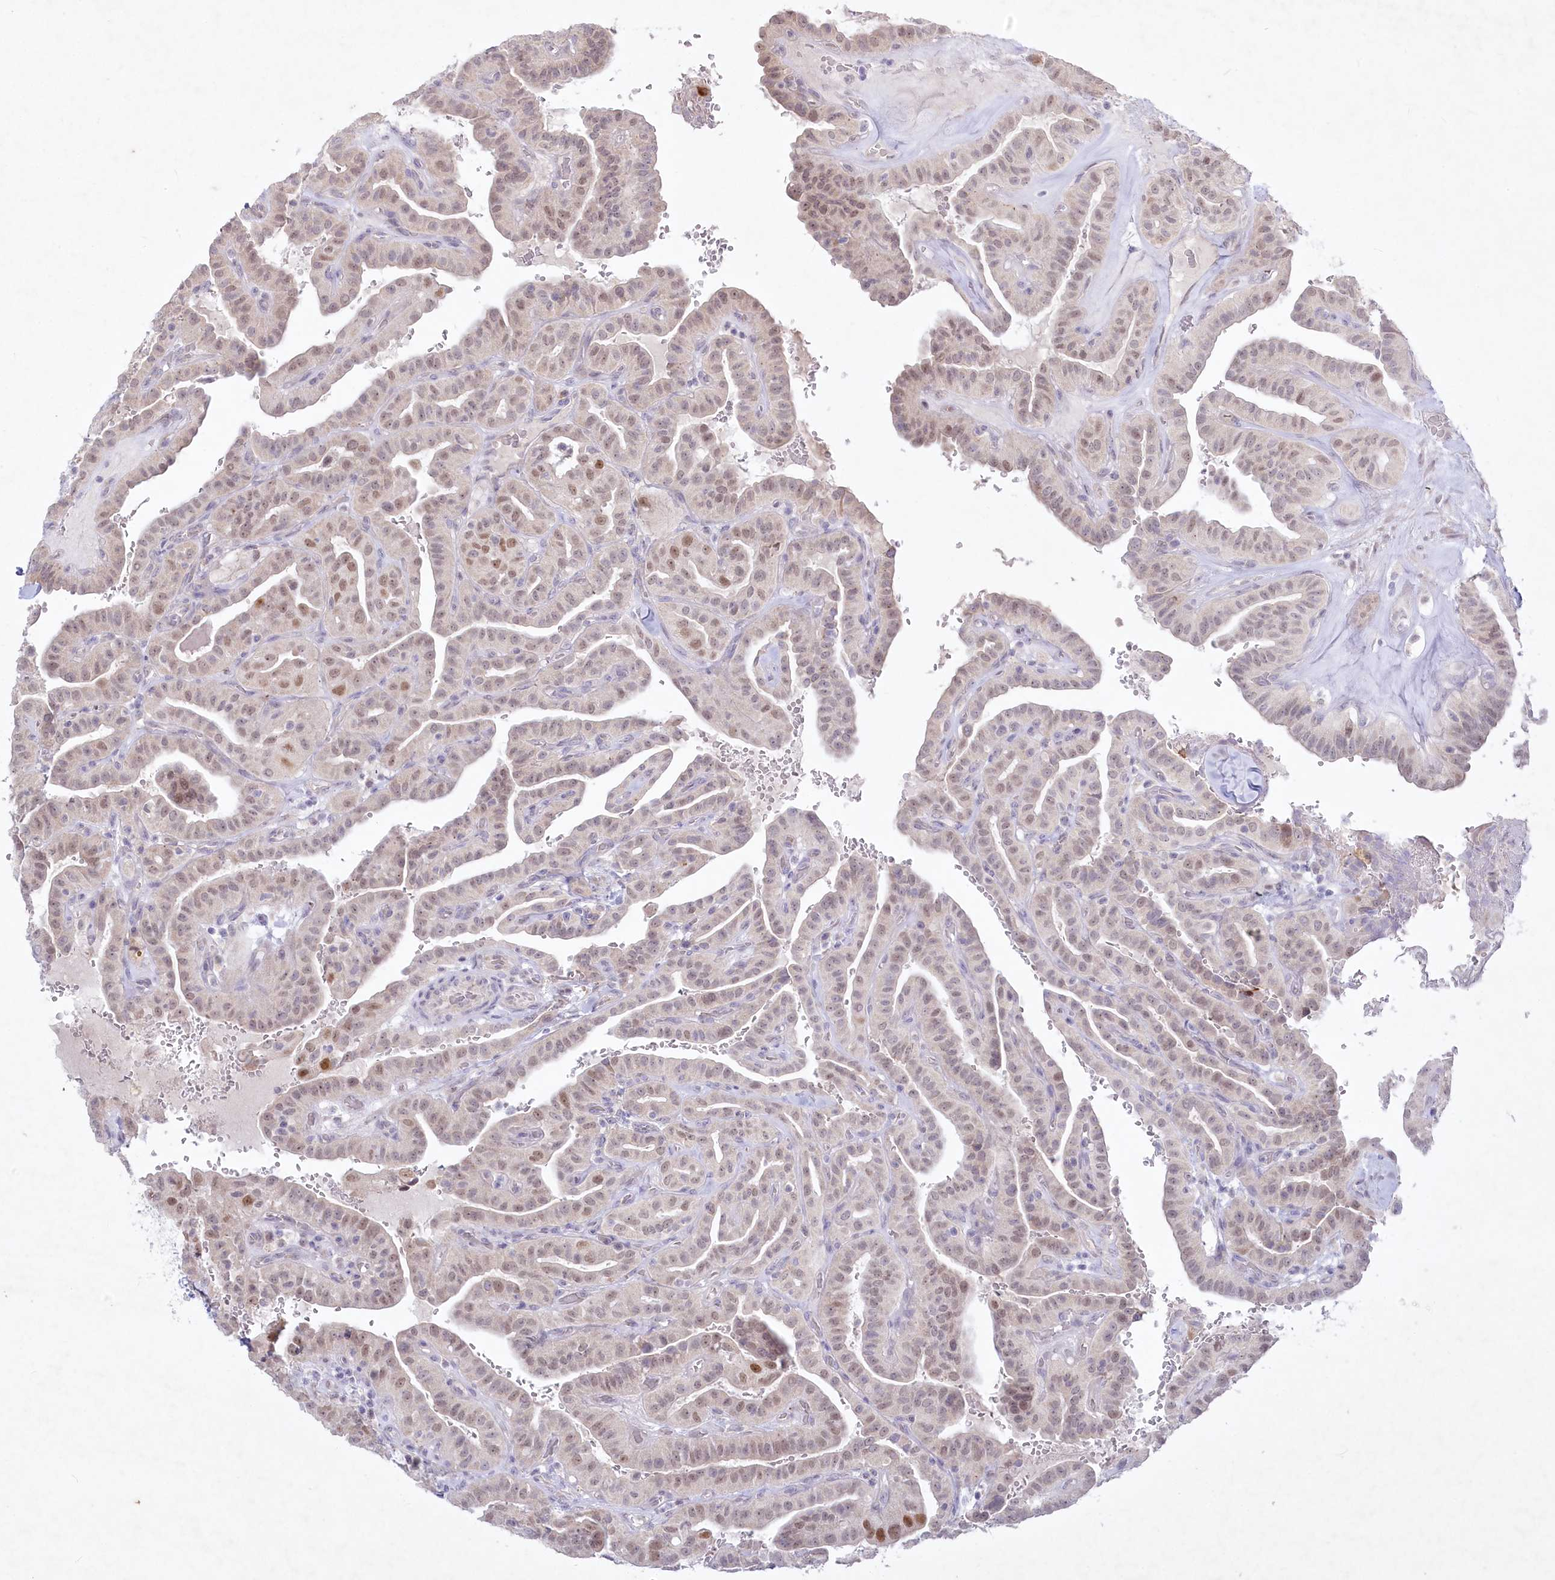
{"staining": {"intensity": "weak", "quantity": "25%-75%", "location": "nuclear"}, "tissue": "thyroid cancer", "cell_type": "Tumor cells", "image_type": "cancer", "snomed": [{"axis": "morphology", "description": "Papillary adenocarcinoma, NOS"}, {"axis": "topography", "description": "Thyroid gland"}], "caption": "This micrograph reveals papillary adenocarcinoma (thyroid) stained with immunohistochemistry to label a protein in brown. The nuclear of tumor cells show weak positivity for the protein. Nuclei are counter-stained blue.", "gene": "ABITRAM", "patient": {"sex": "male", "age": 77}}